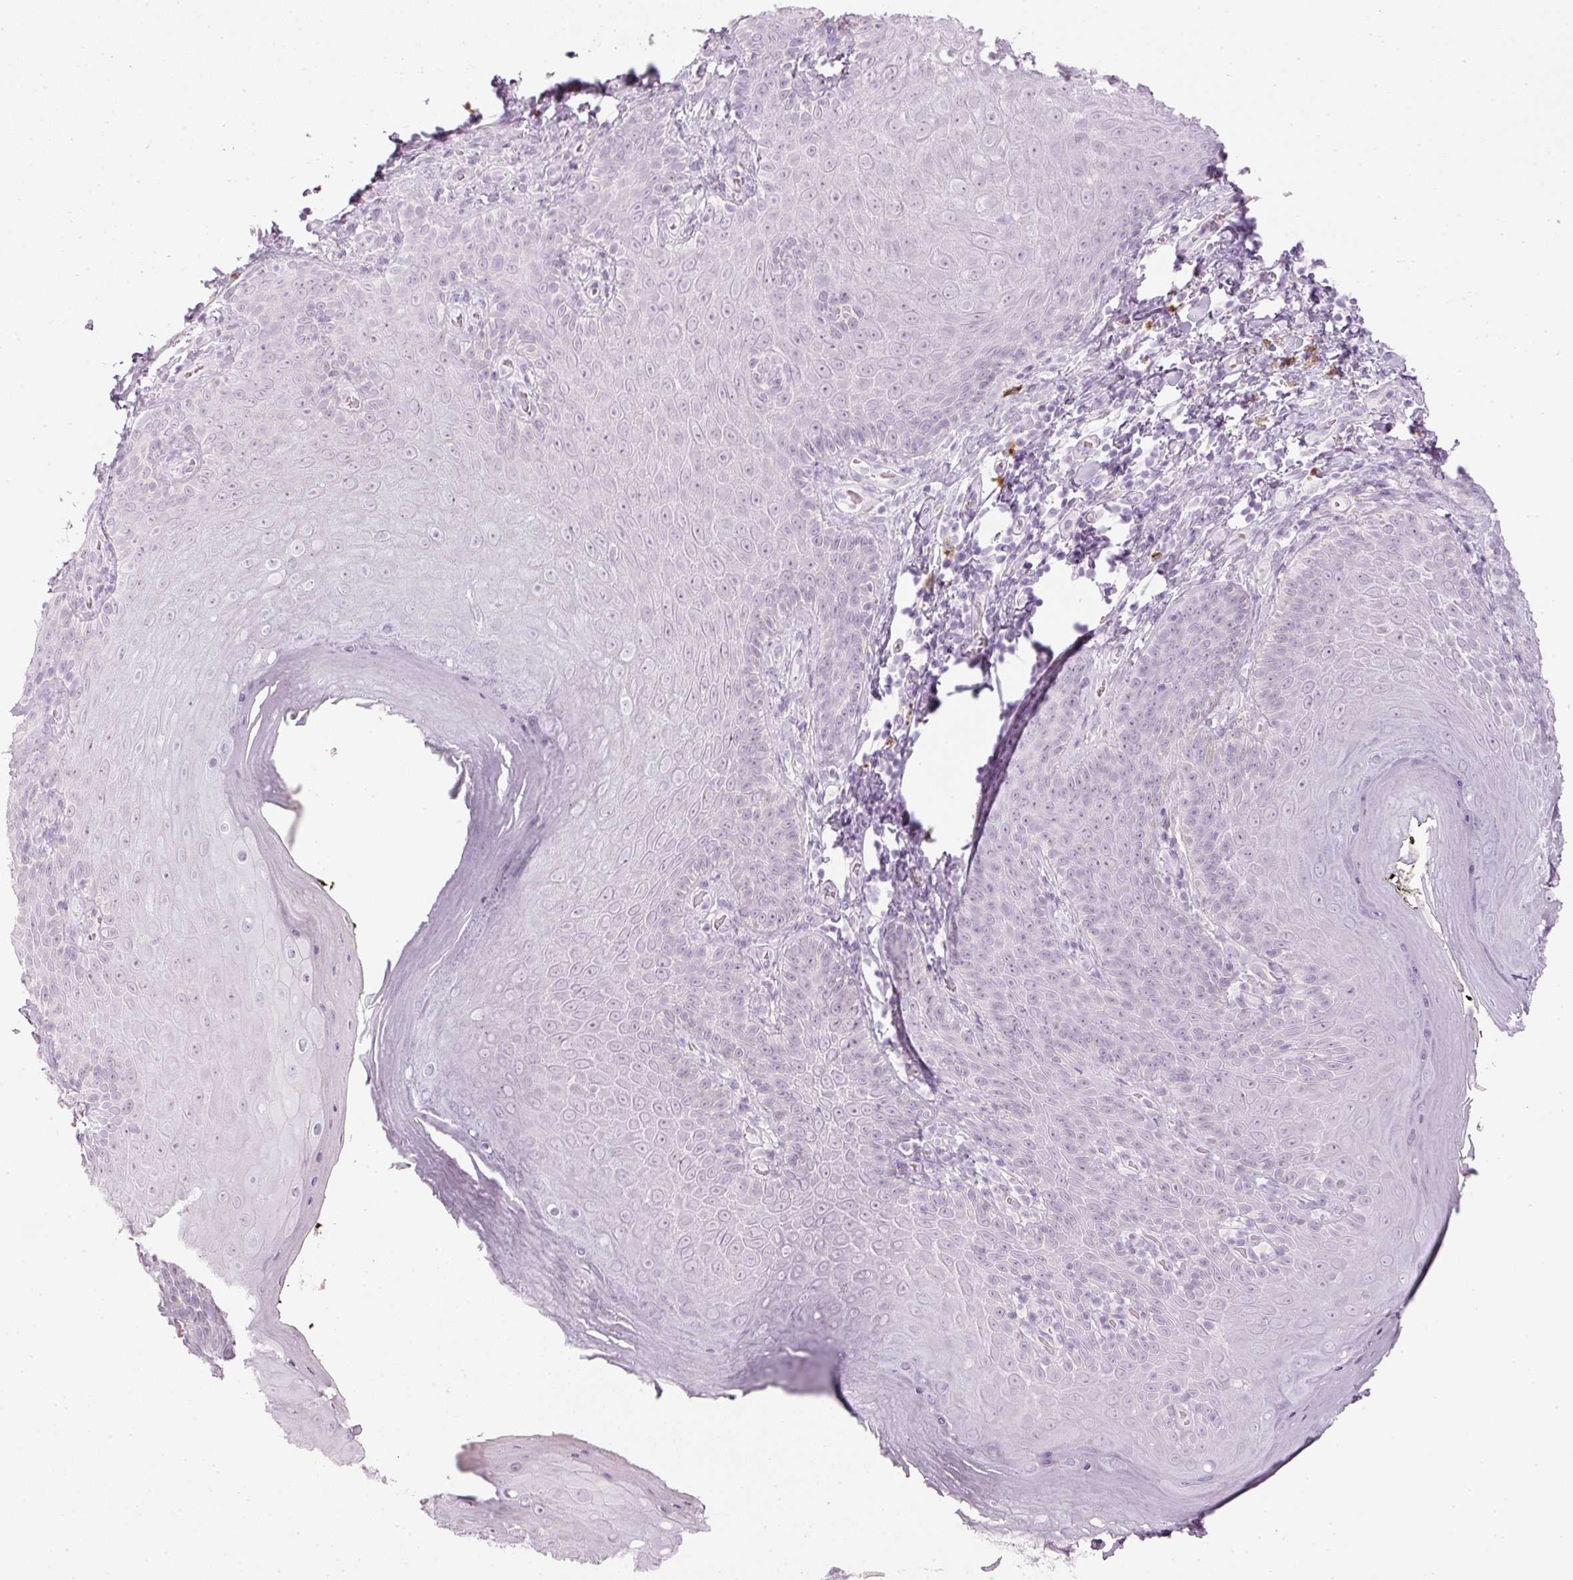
{"staining": {"intensity": "negative", "quantity": "none", "location": "none"}, "tissue": "skin", "cell_type": "Epidermal cells", "image_type": "normal", "snomed": [{"axis": "morphology", "description": "Normal tissue, NOS"}, {"axis": "topography", "description": "Anal"}, {"axis": "topography", "description": "Peripheral nerve tissue"}], "caption": "Immunohistochemical staining of benign human skin reveals no significant expression in epidermal cells.", "gene": "VCAM1", "patient": {"sex": "male", "age": 53}}